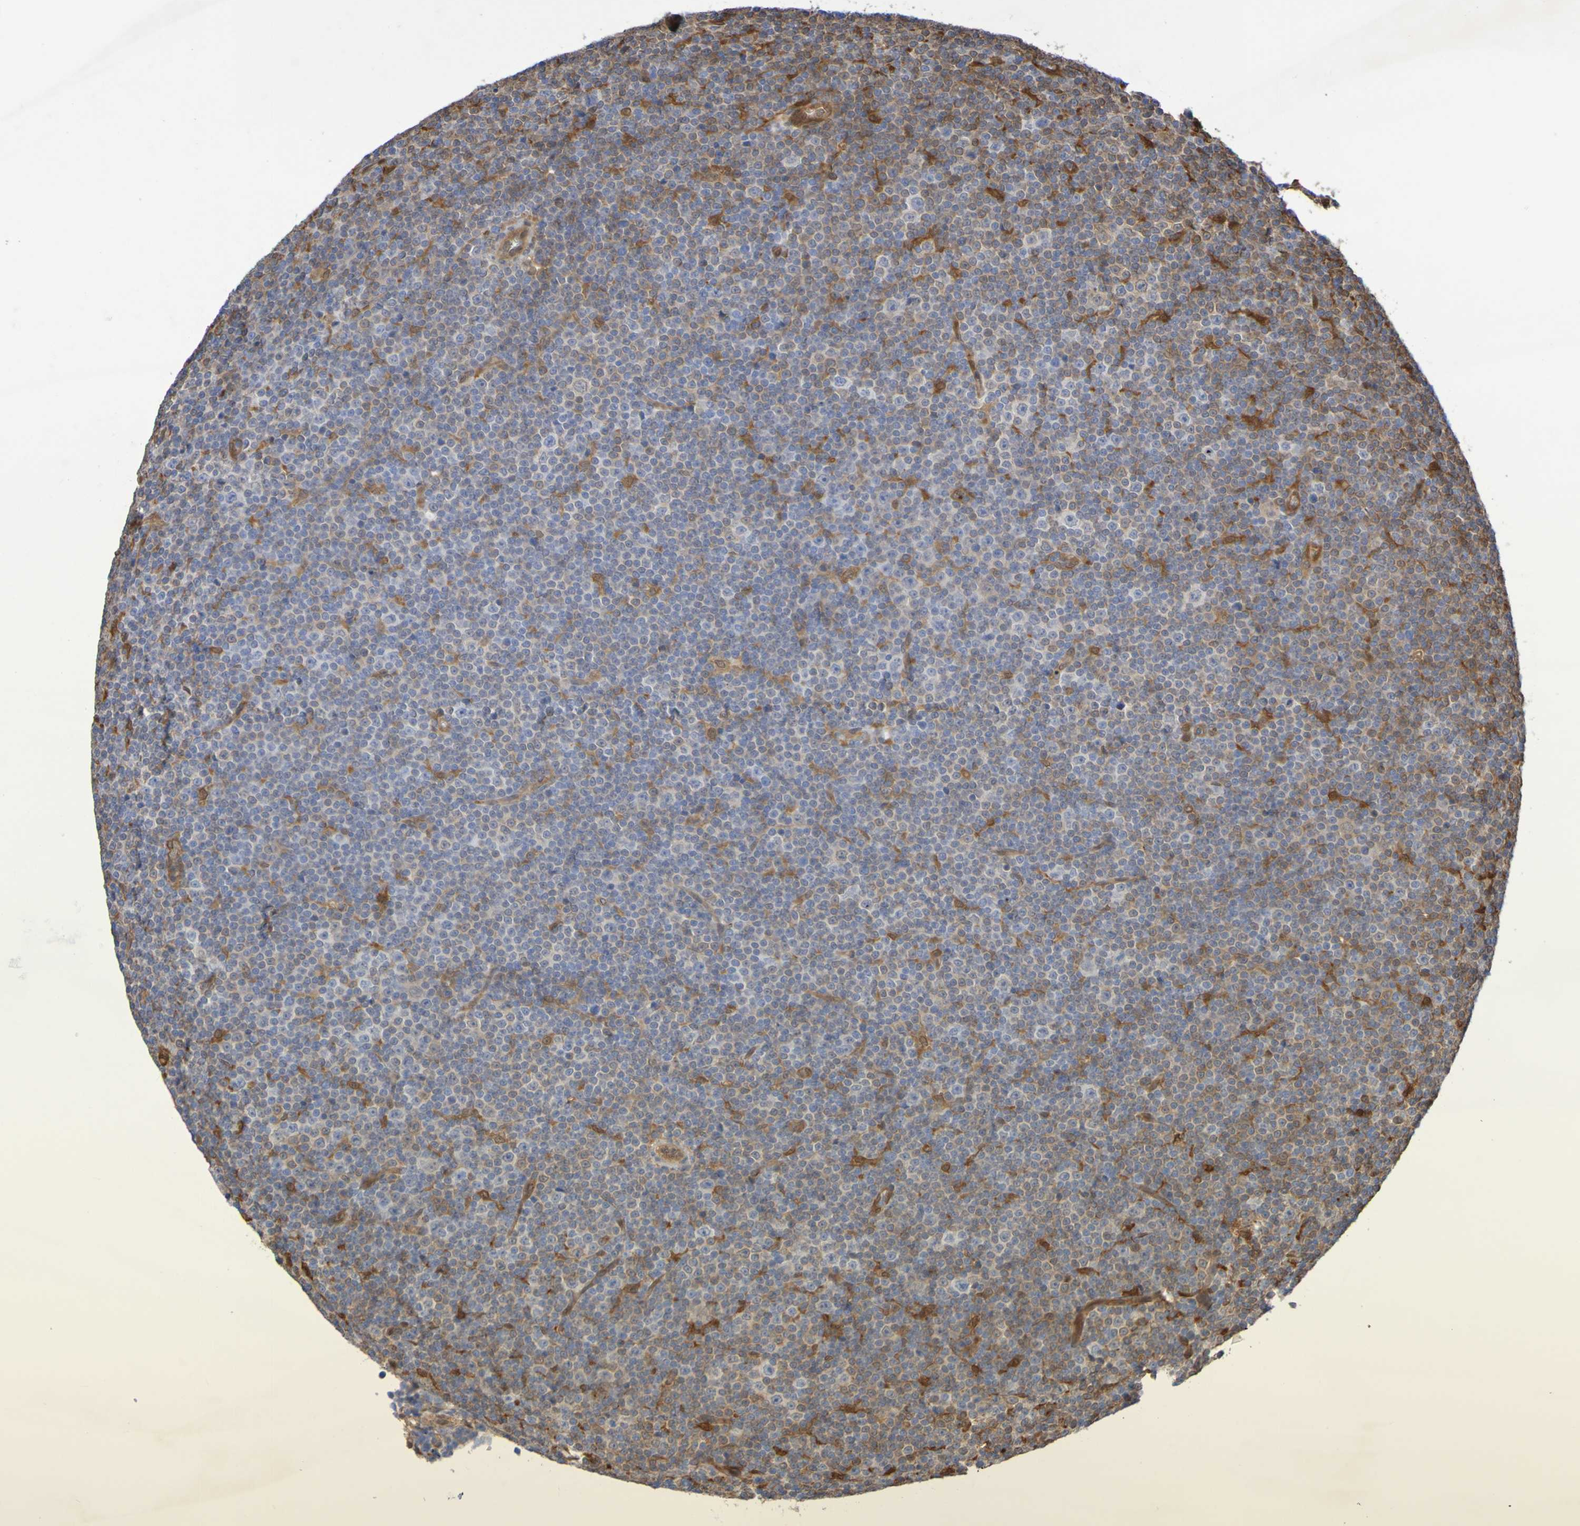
{"staining": {"intensity": "weak", "quantity": "<25%", "location": "cytoplasmic/membranous"}, "tissue": "lymphoma", "cell_type": "Tumor cells", "image_type": "cancer", "snomed": [{"axis": "morphology", "description": "Malignant lymphoma, non-Hodgkin's type, Low grade"}, {"axis": "topography", "description": "Lymph node"}], "caption": "Immunohistochemistry of malignant lymphoma, non-Hodgkin's type (low-grade) reveals no expression in tumor cells. The staining was performed using DAB (3,3'-diaminobenzidine) to visualize the protein expression in brown, while the nuclei were stained in blue with hematoxylin (Magnification: 20x).", "gene": "SERPINB6", "patient": {"sex": "female", "age": 67}}